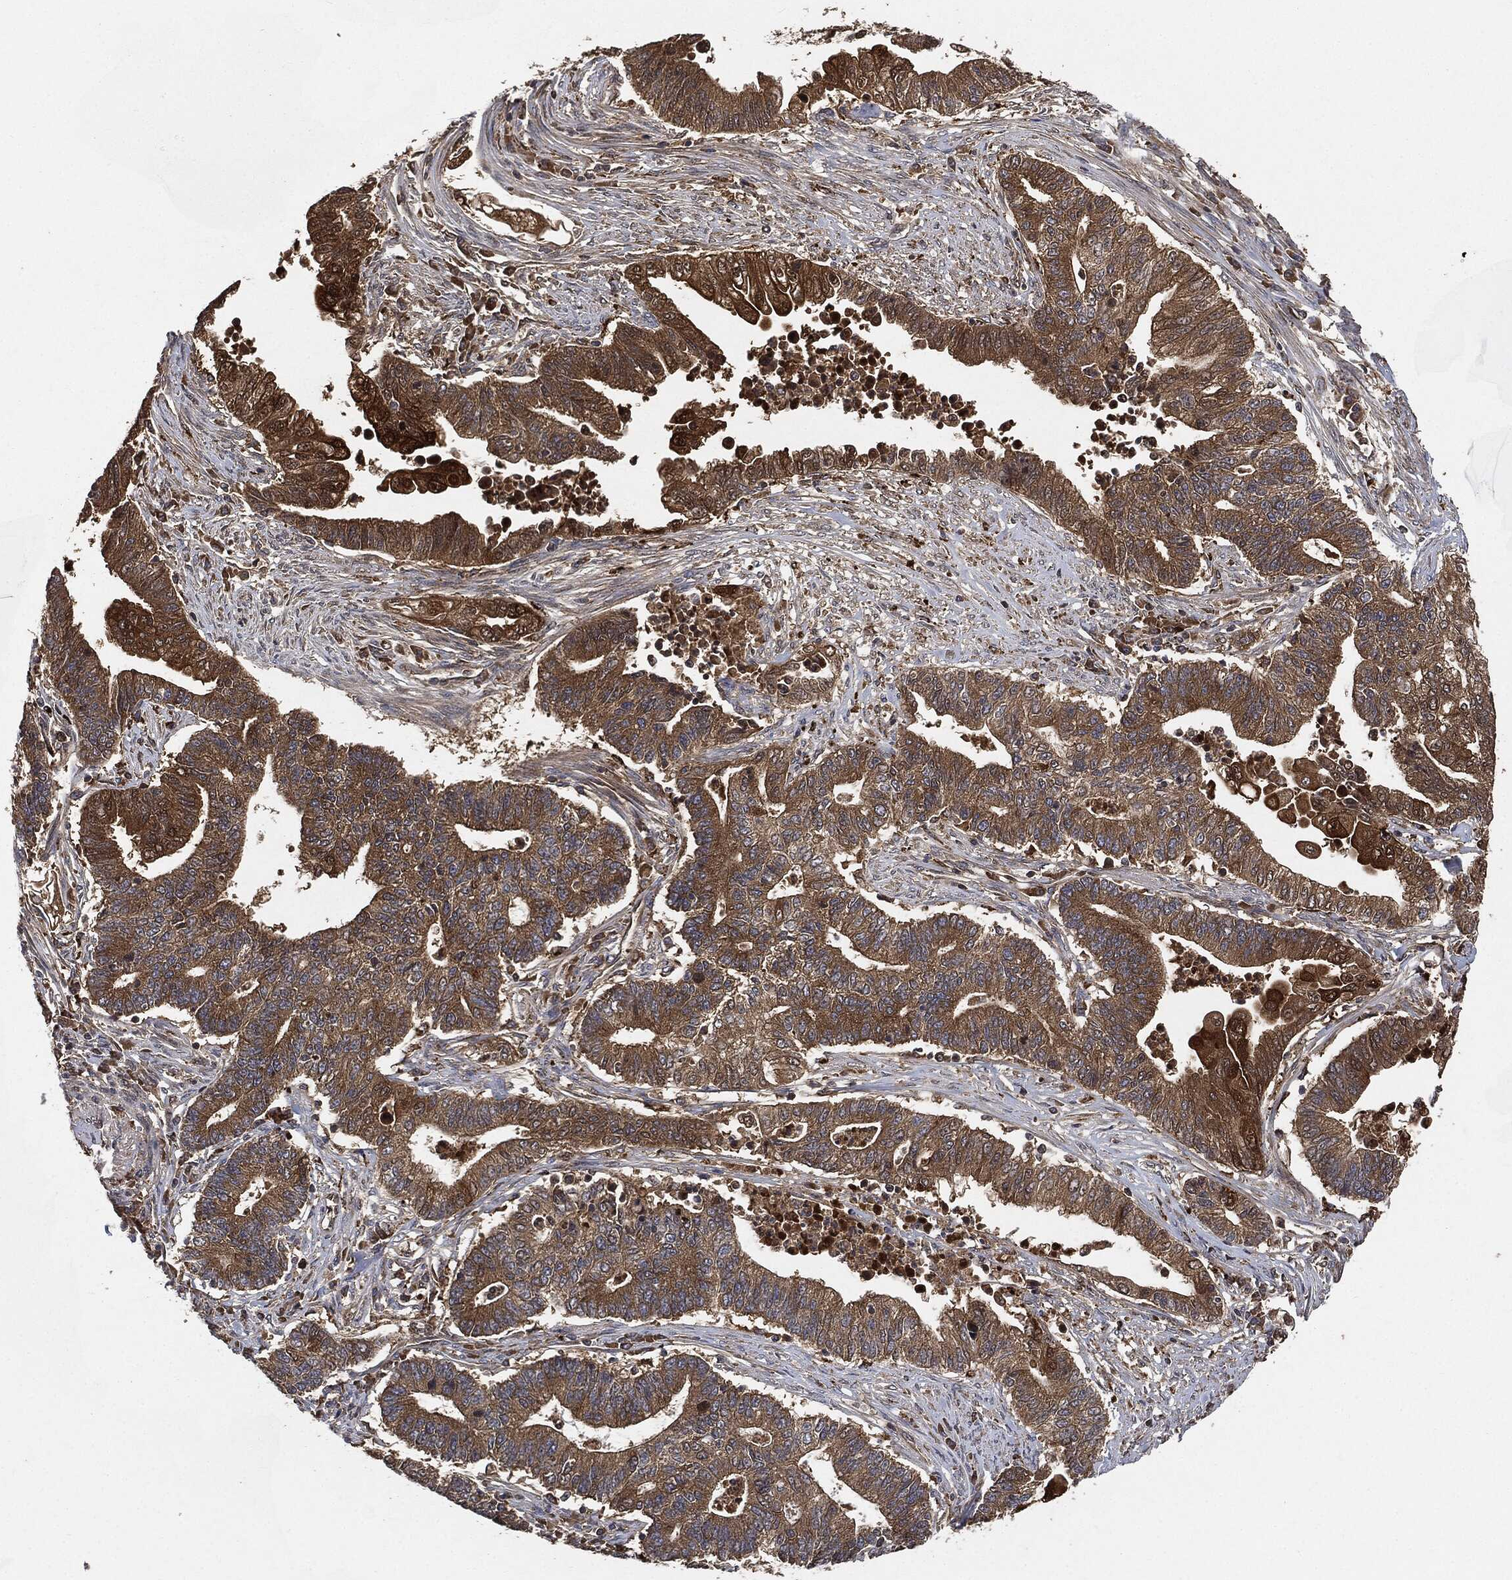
{"staining": {"intensity": "strong", "quantity": "25%-75%", "location": "cytoplasmic/membranous"}, "tissue": "endometrial cancer", "cell_type": "Tumor cells", "image_type": "cancer", "snomed": [{"axis": "morphology", "description": "Adenocarcinoma, NOS"}, {"axis": "topography", "description": "Uterus"}, {"axis": "topography", "description": "Endometrium"}], "caption": "Protein positivity by IHC shows strong cytoplasmic/membranous expression in approximately 25%-75% of tumor cells in adenocarcinoma (endometrial).", "gene": "BRAF", "patient": {"sex": "female", "age": 54}}